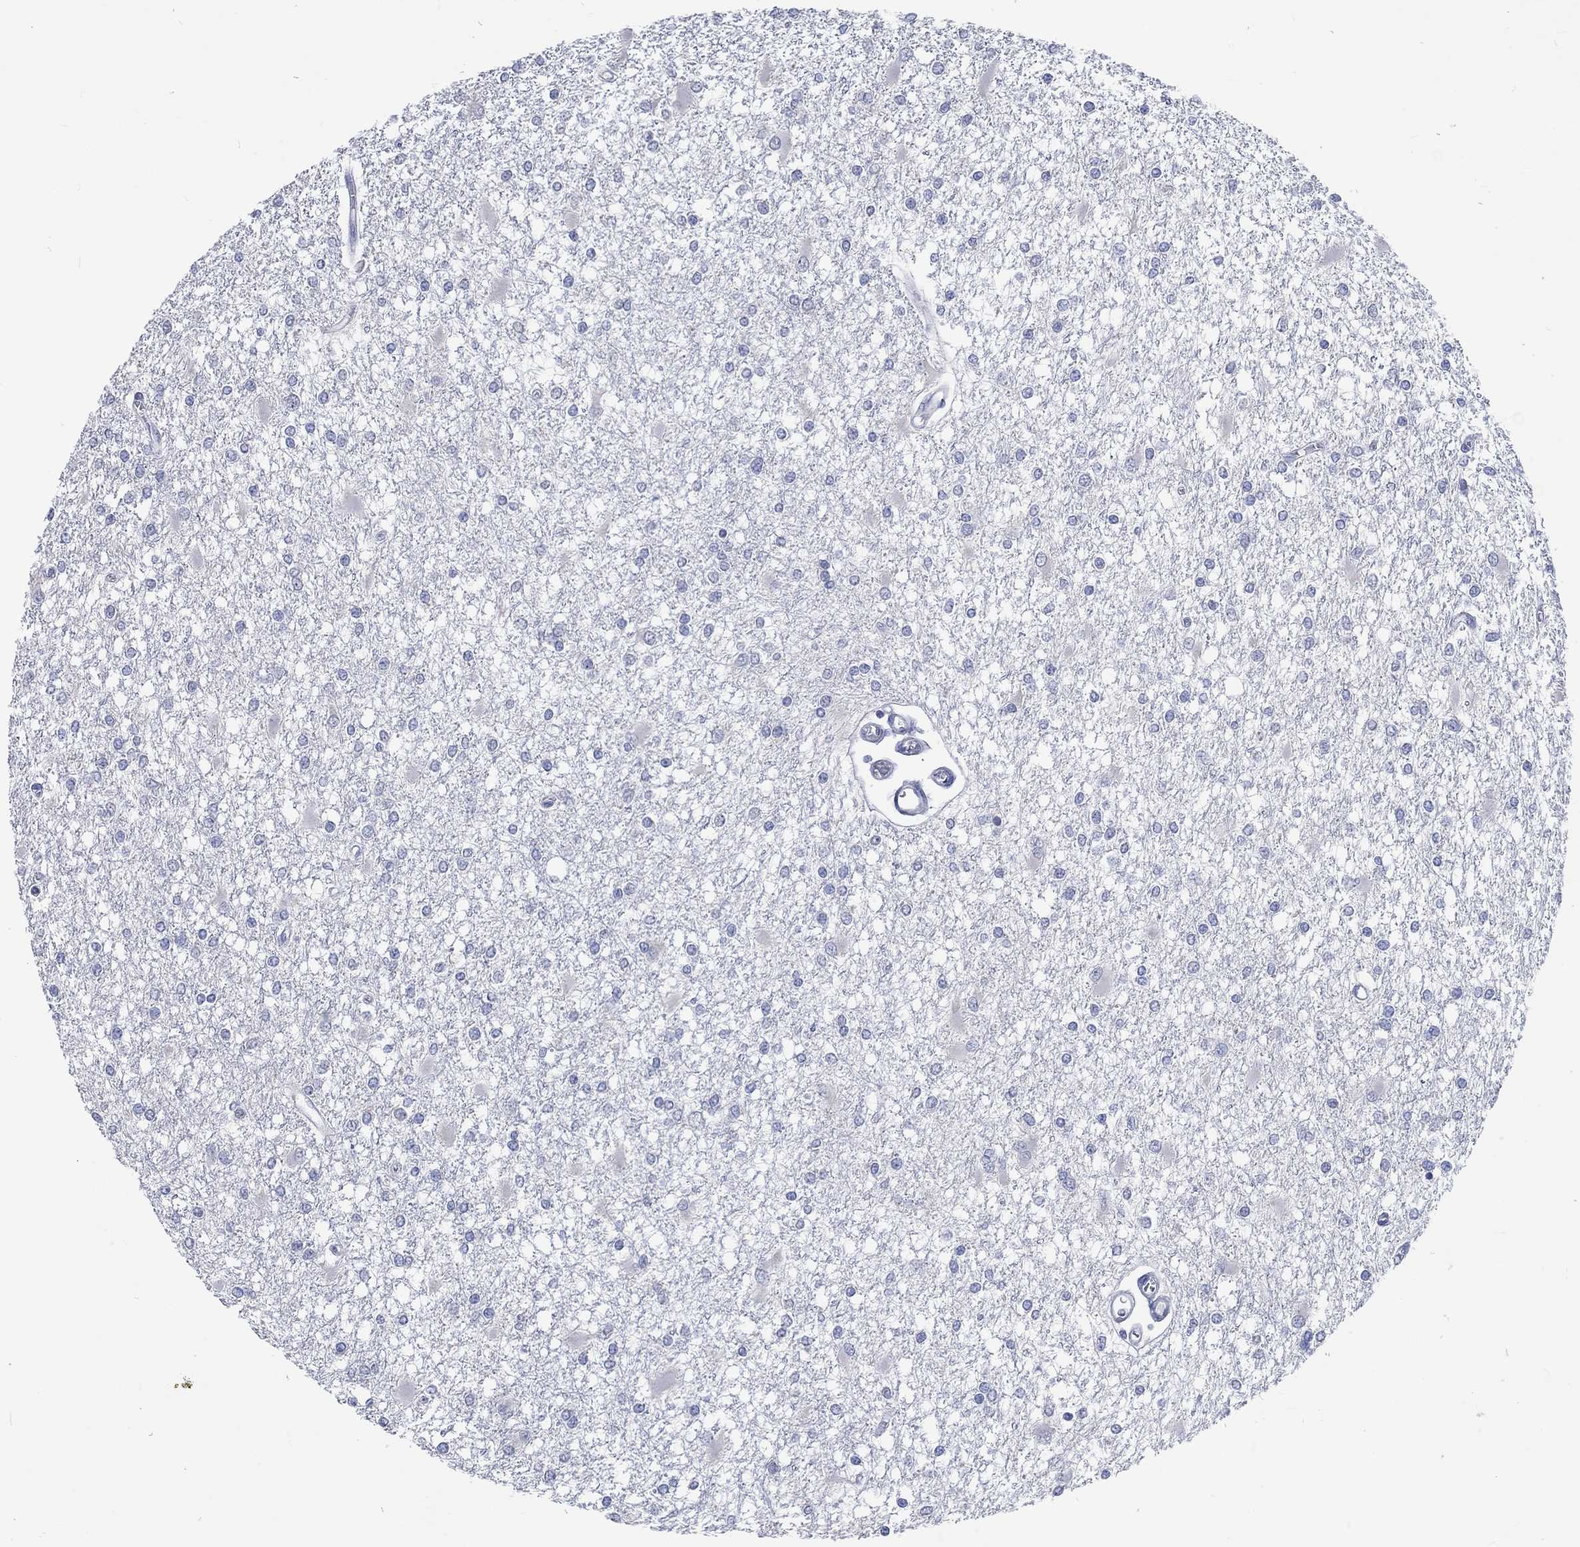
{"staining": {"intensity": "negative", "quantity": "none", "location": "none"}, "tissue": "glioma", "cell_type": "Tumor cells", "image_type": "cancer", "snomed": [{"axis": "morphology", "description": "Glioma, malignant, High grade"}, {"axis": "topography", "description": "Cerebral cortex"}], "caption": "Immunohistochemistry histopathology image of neoplastic tissue: high-grade glioma (malignant) stained with DAB (3,3'-diaminobenzidine) demonstrates no significant protein expression in tumor cells.", "gene": "C4orf47", "patient": {"sex": "male", "age": 79}}